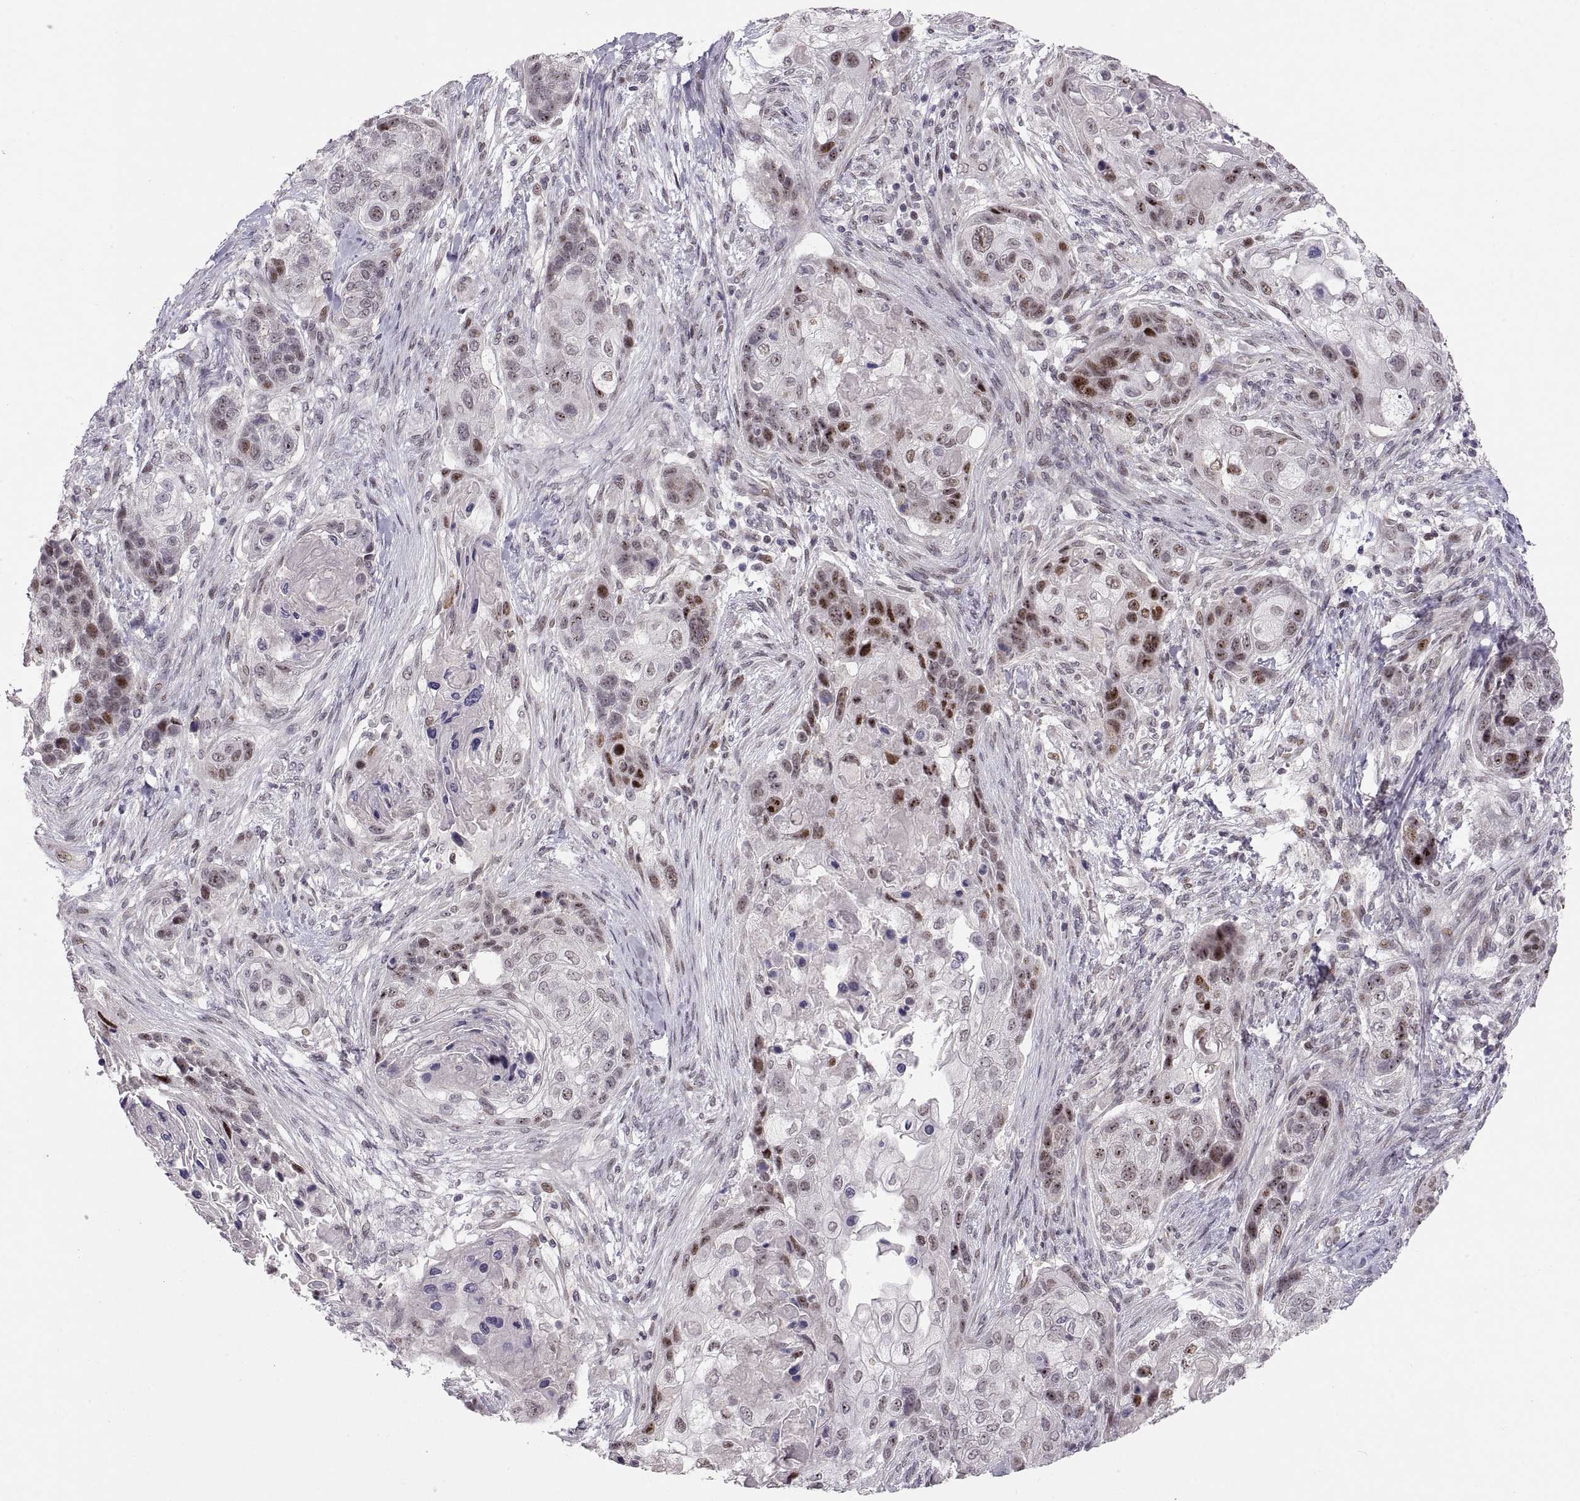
{"staining": {"intensity": "strong", "quantity": "<25%", "location": "nuclear"}, "tissue": "lung cancer", "cell_type": "Tumor cells", "image_type": "cancer", "snomed": [{"axis": "morphology", "description": "Squamous cell carcinoma, NOS"}, {"axis": "topography", "description": "Lung"}], "caption": "Protein expression analysis of human lung squamous cell carcinoma reveals strong nuclear staining in about <25% of tumor cells. (Brightfield microscopy of DAB IHC at high magnification).", "gene": "SNAI1", "patient": {"sex": "male", "age": 69}}